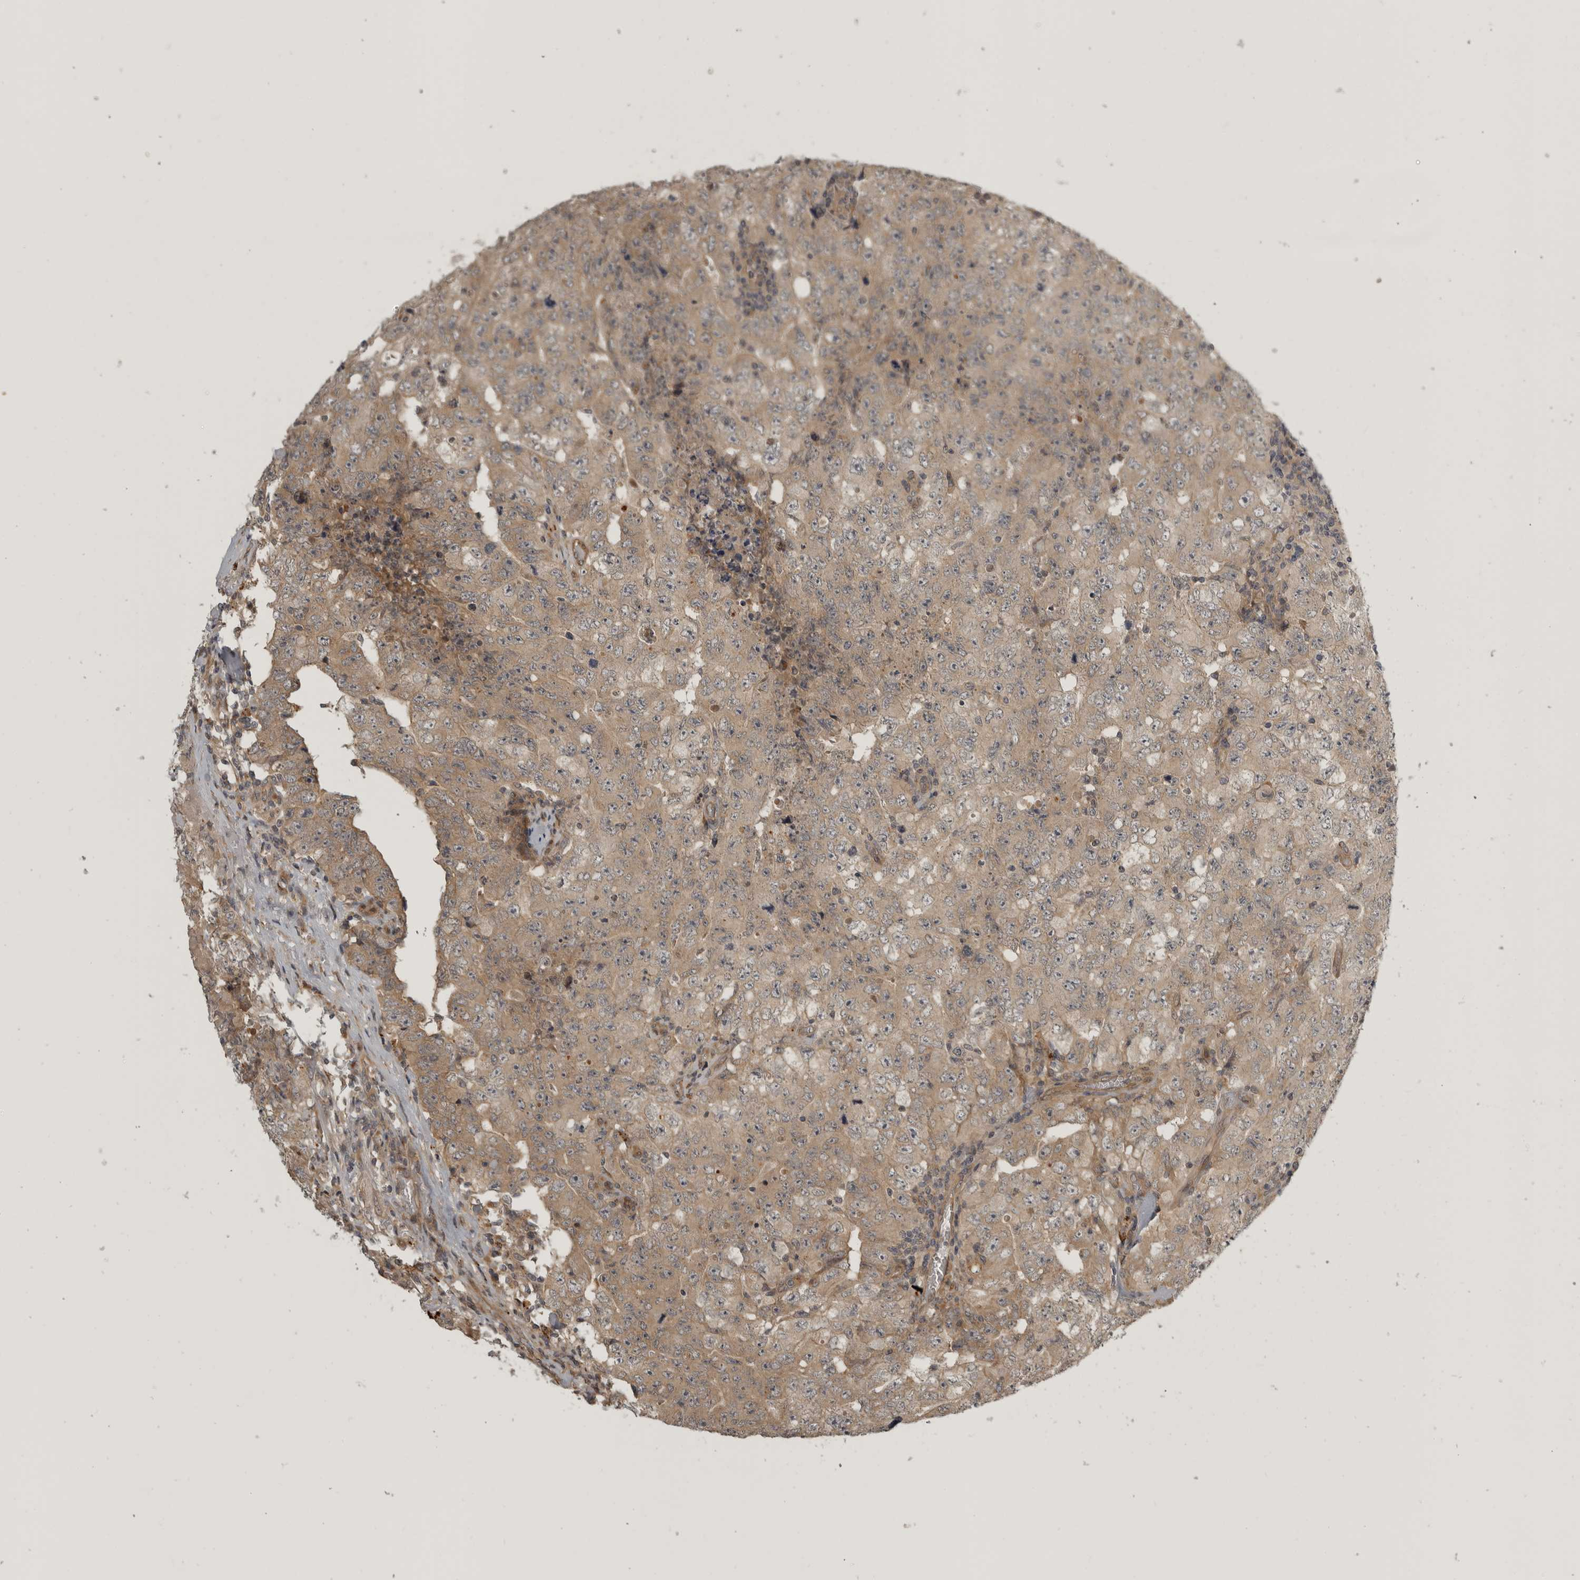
{"staining": {"intensity": "weak", "quantity": ">75%", "location": "cytoplasmic/membranous"}, "tissue": "testis cancer", "cell_type": "Tumor cells", "image_type": "cancer", "snomed": [{"axis": "morphology", "description": "Carcinoma, Embryonal, NOS"}, {"axis": "topography", "description": "Testis"}], "caption": "This is a histology image of immunohistochemistry staining of testis embryonal carcinoma, which shows weak staining in the cytoplasmic/membranous of tumor cells.", "gene": "CUEDC1", "patient": {"sex": "male", "age": 26}}